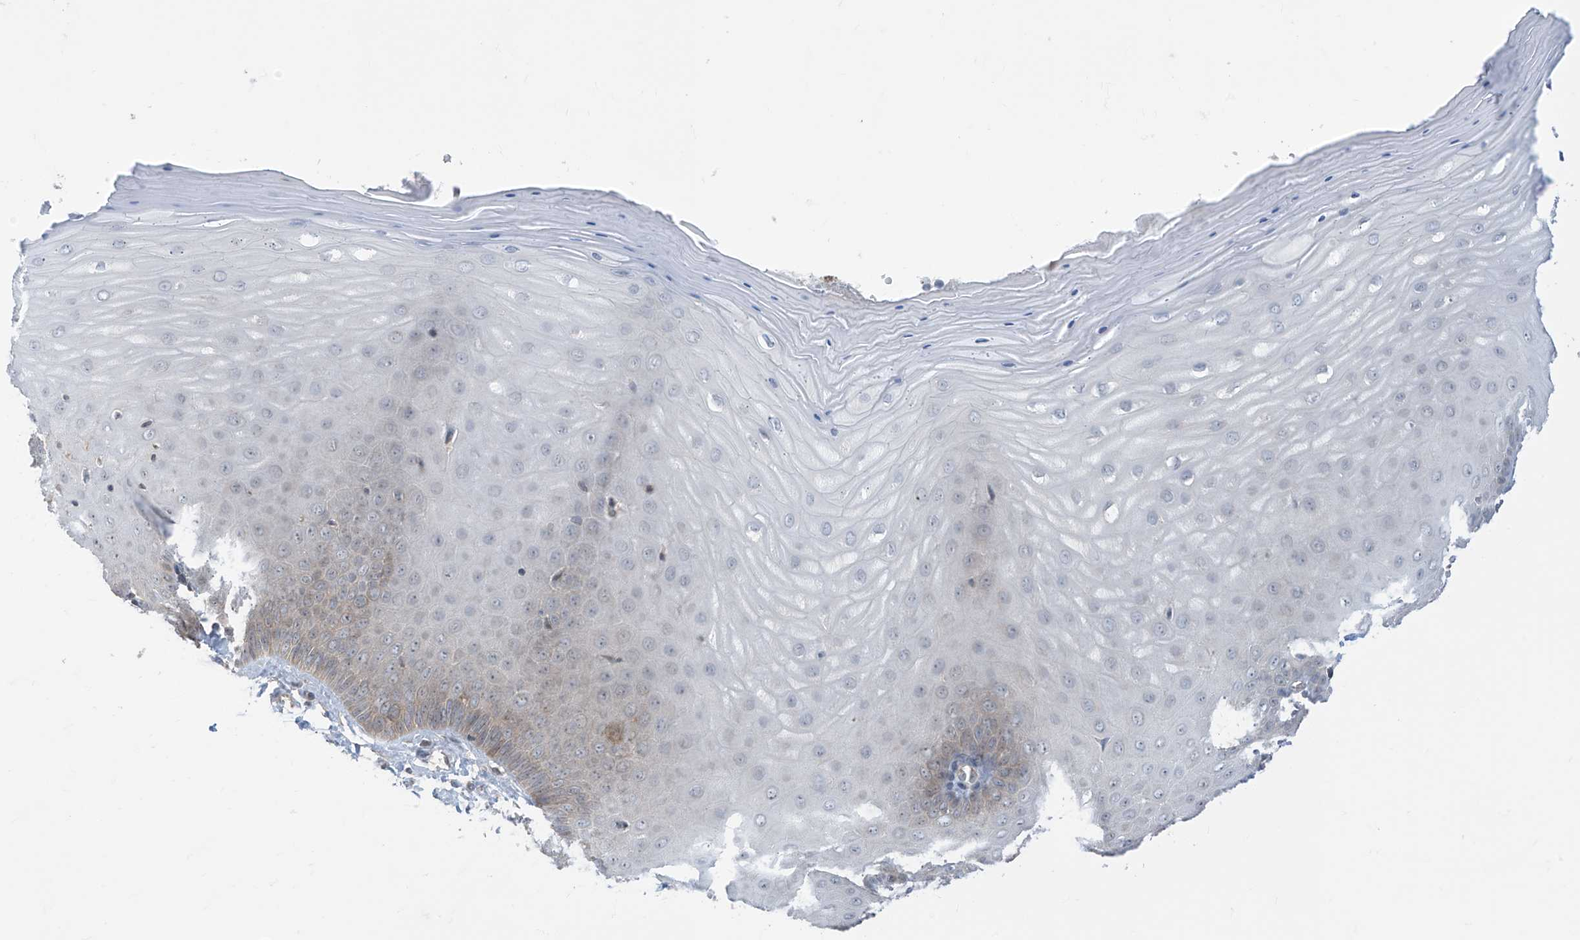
{"staining": {"intensity": "weak", "quantity": "<25%", "location": "cytoplasmic/membranous"}, "tissue": "cervix", "cell_type": "Glandular cells", "image_type": "normal", "snomed": [{"axis": "morphology", "description": "Normal tissue, NOS"}, {"axis": "topography", "description": "Cervix"}], "caption": "This is a micrograph of immunohistochemistry (IHC) staining of unremarkable cervix, which shows no positivity in glandular cells.", "gene": "TTC38", "patient": {"sex": "female", "age": 55}}